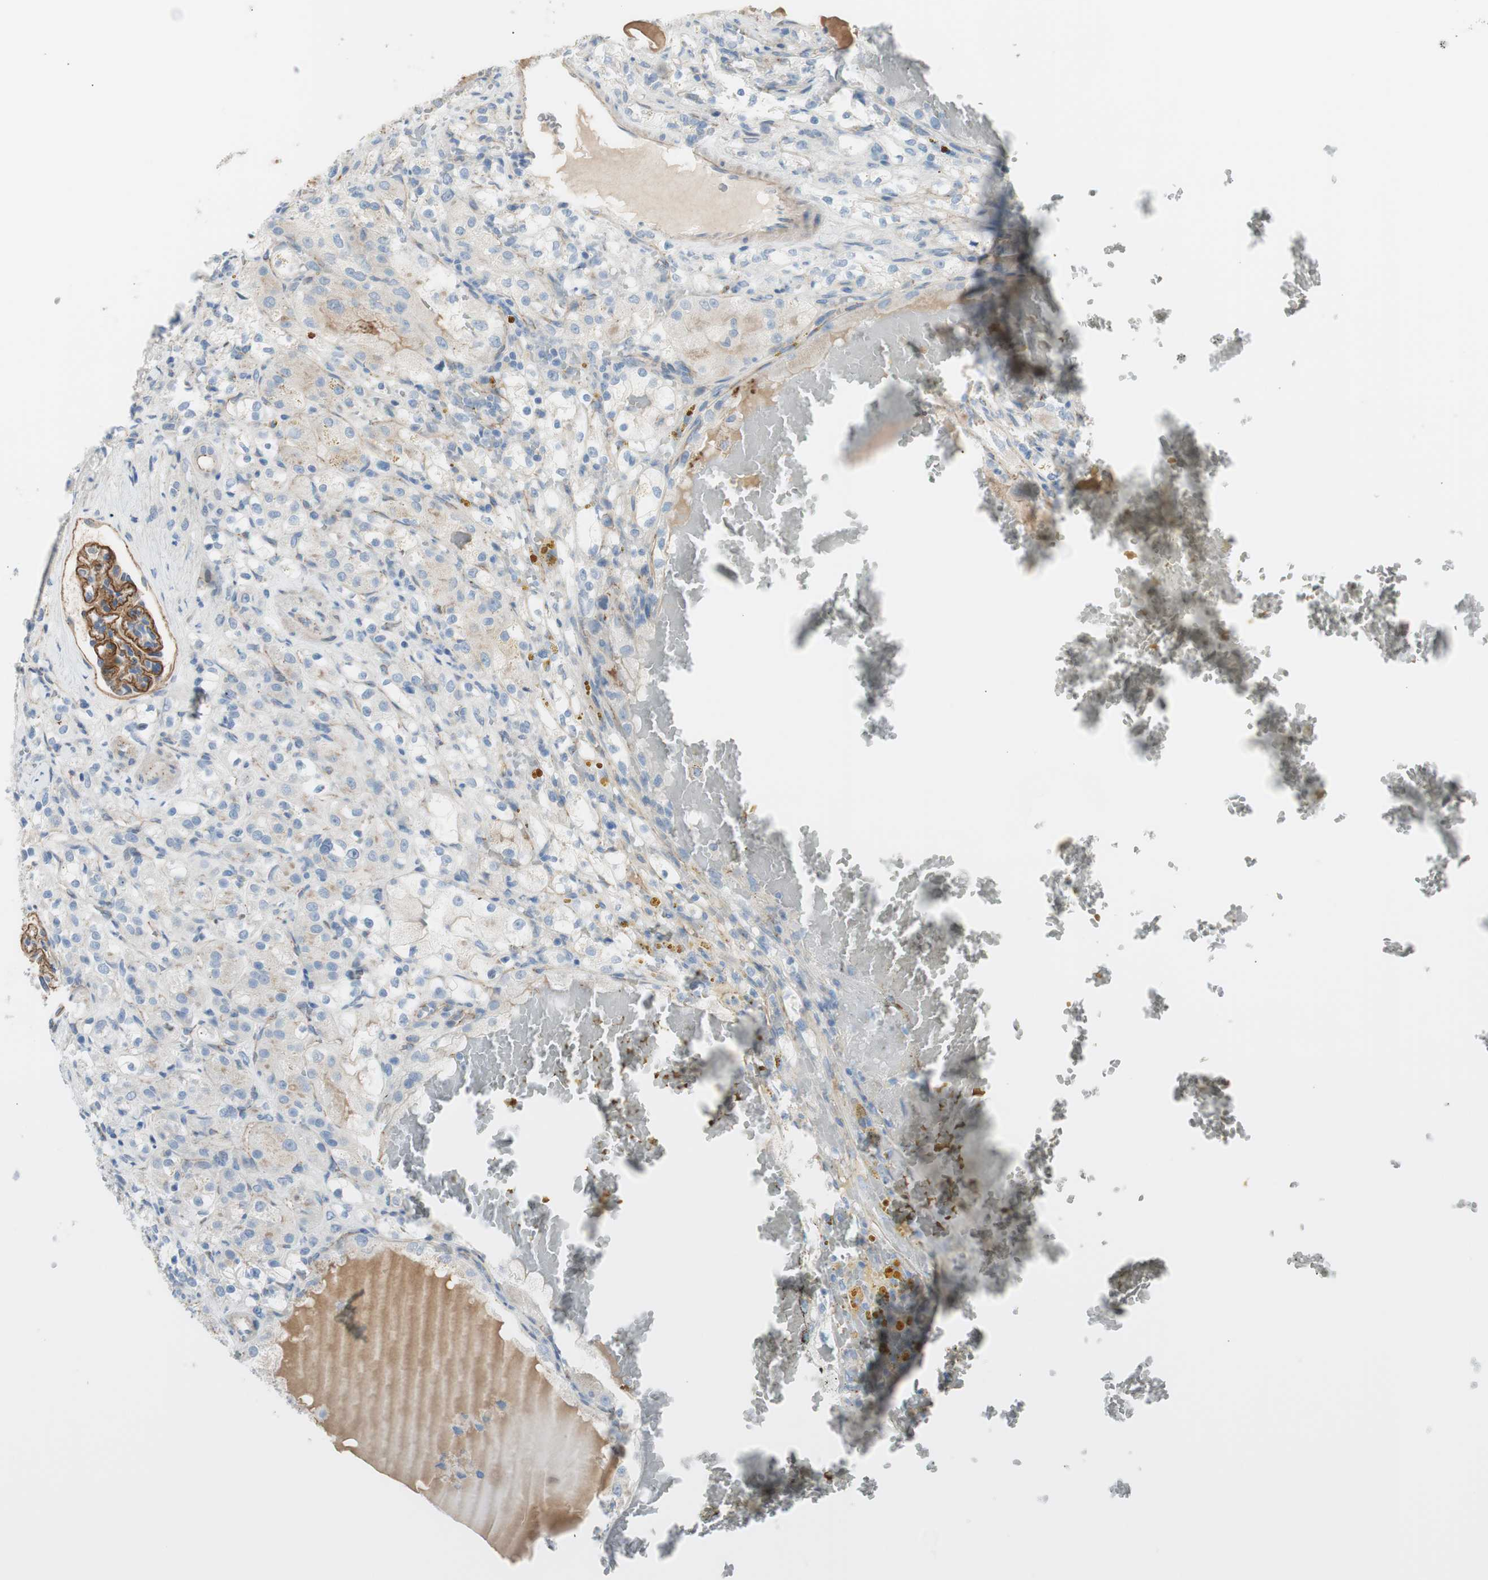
{"staining": {"intensity": "weak", "quantity": "<25%", "location": "cytoplasmic/membranous"}, "tissue": "renal cancer", "cell_type": "Tumor cells", "image_type": "cancer", "snomed": [{"axis": "morphology", "description": "Normal tissue, NOS"}, {"axis": "morphology", "description": "Adenocarcinoma, NOS"}, {"axis": "topography", "description": "Kidney"}], "caption": "The photomicrograph displays no significant expression in tumor cells of renal adenocarcinoma.", "gene": "TJP1", "patient": {"sex": "male", "age": 61}}